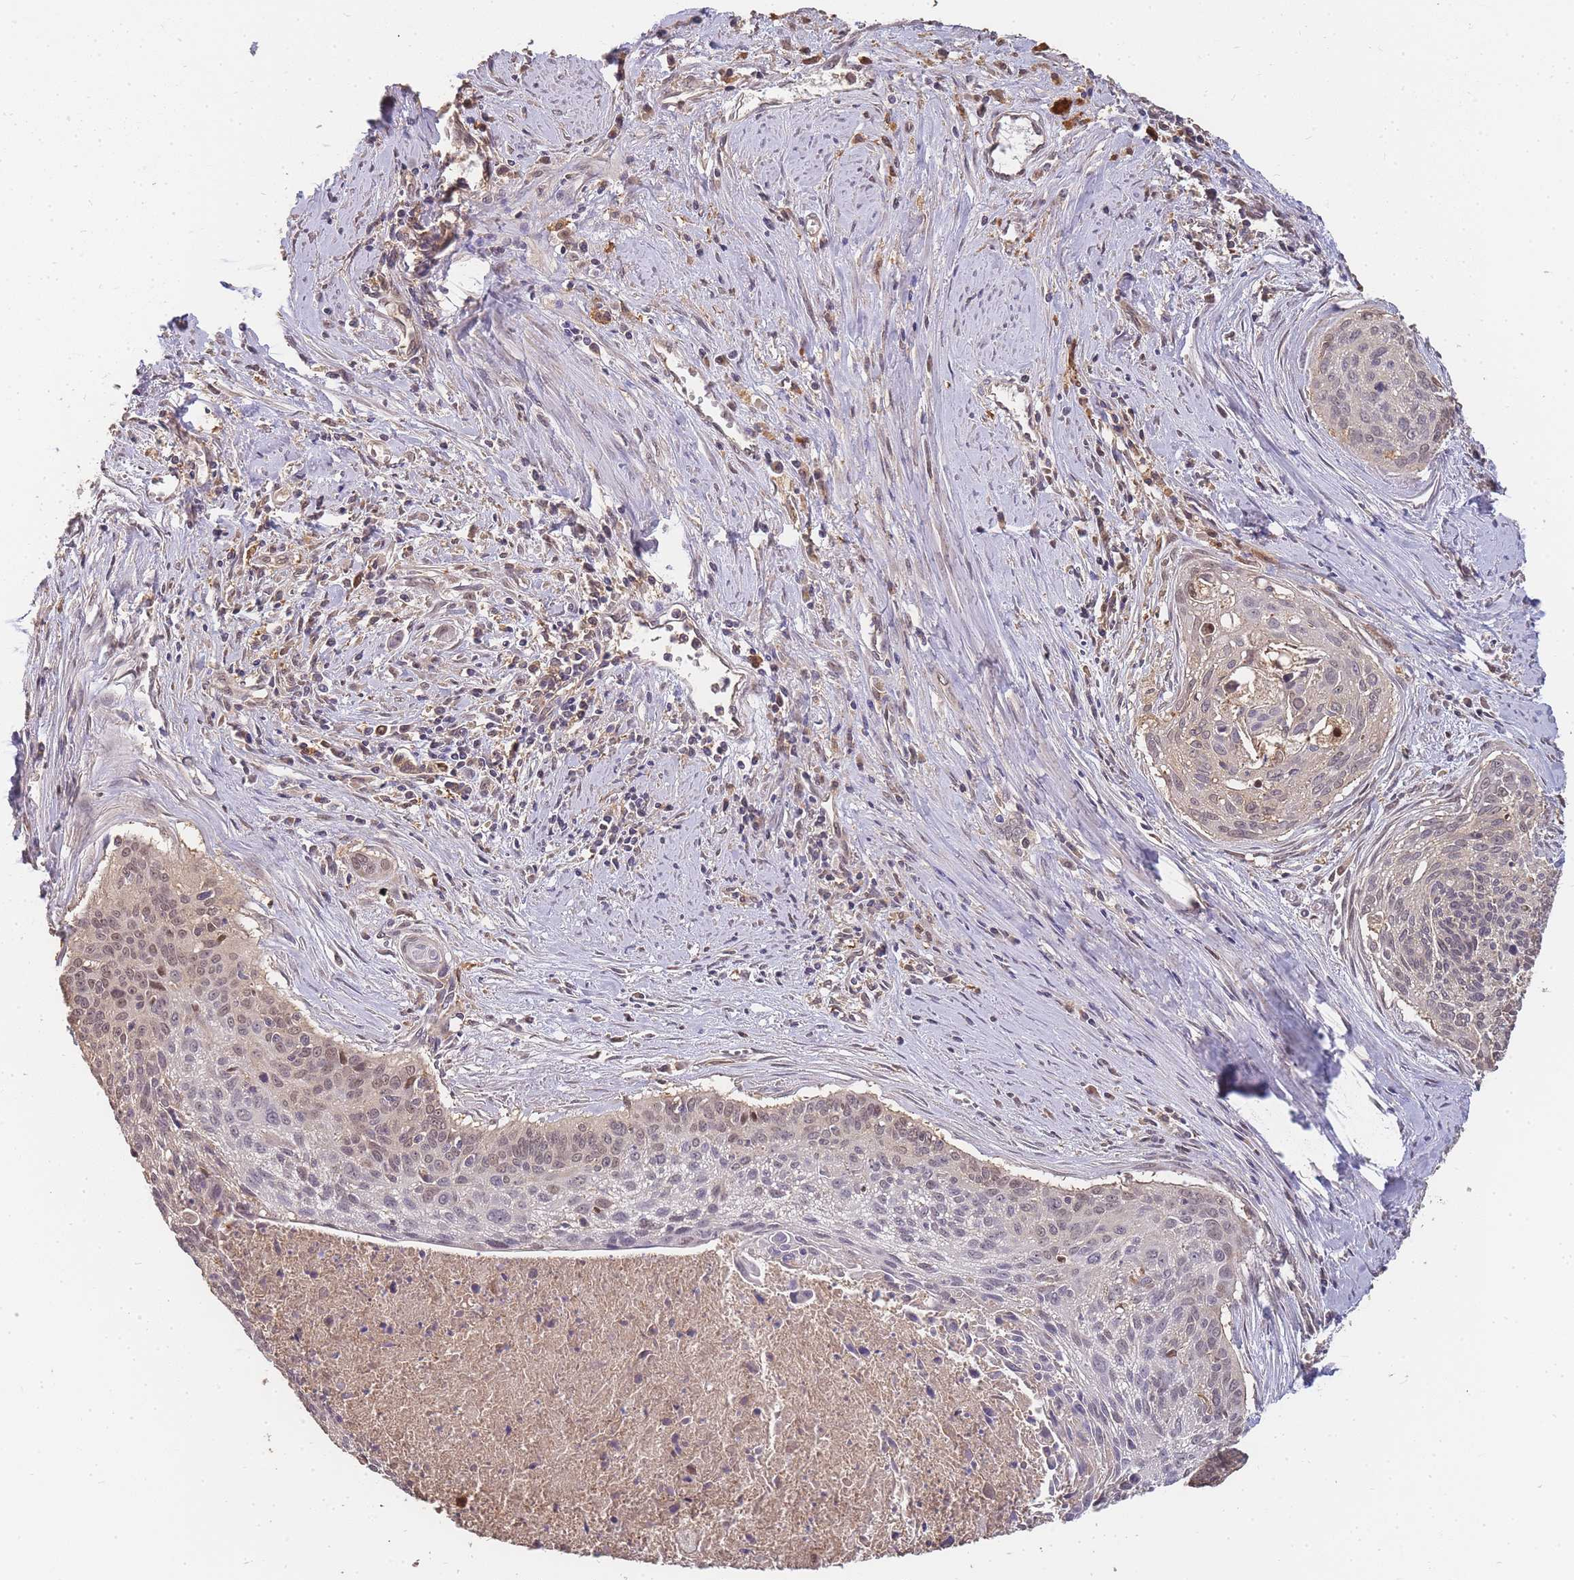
{"staining": {"intensity": "weak", "quantity": "25%-75%", "location": "cytoplasmic/membranous,nuclear"}, "tissue": "cervical cancer", "cell_type": "Tumor cells", "image_type": "cancer", "snomed": [{"axis": "morphology", "description": "Squamous cell carcinoma, NOS"}, {"axis": "topography", "description": "Cervix"}], "caption": "Cervical cancer (squamous cell carcinoma) stained with DAB immunohistochemistry (IHC) reveals low levels of weak cytoplasmic/membranous and nuclear positivity in approximately 25%-75% of tumor cells. (Stains: DAB in brown, nuclei in blue, Microscopy: brightfield microscopy at high magnification).", "gene": "CDKN2AIPNL", "patient": {"sex": "female", "age": 55}}